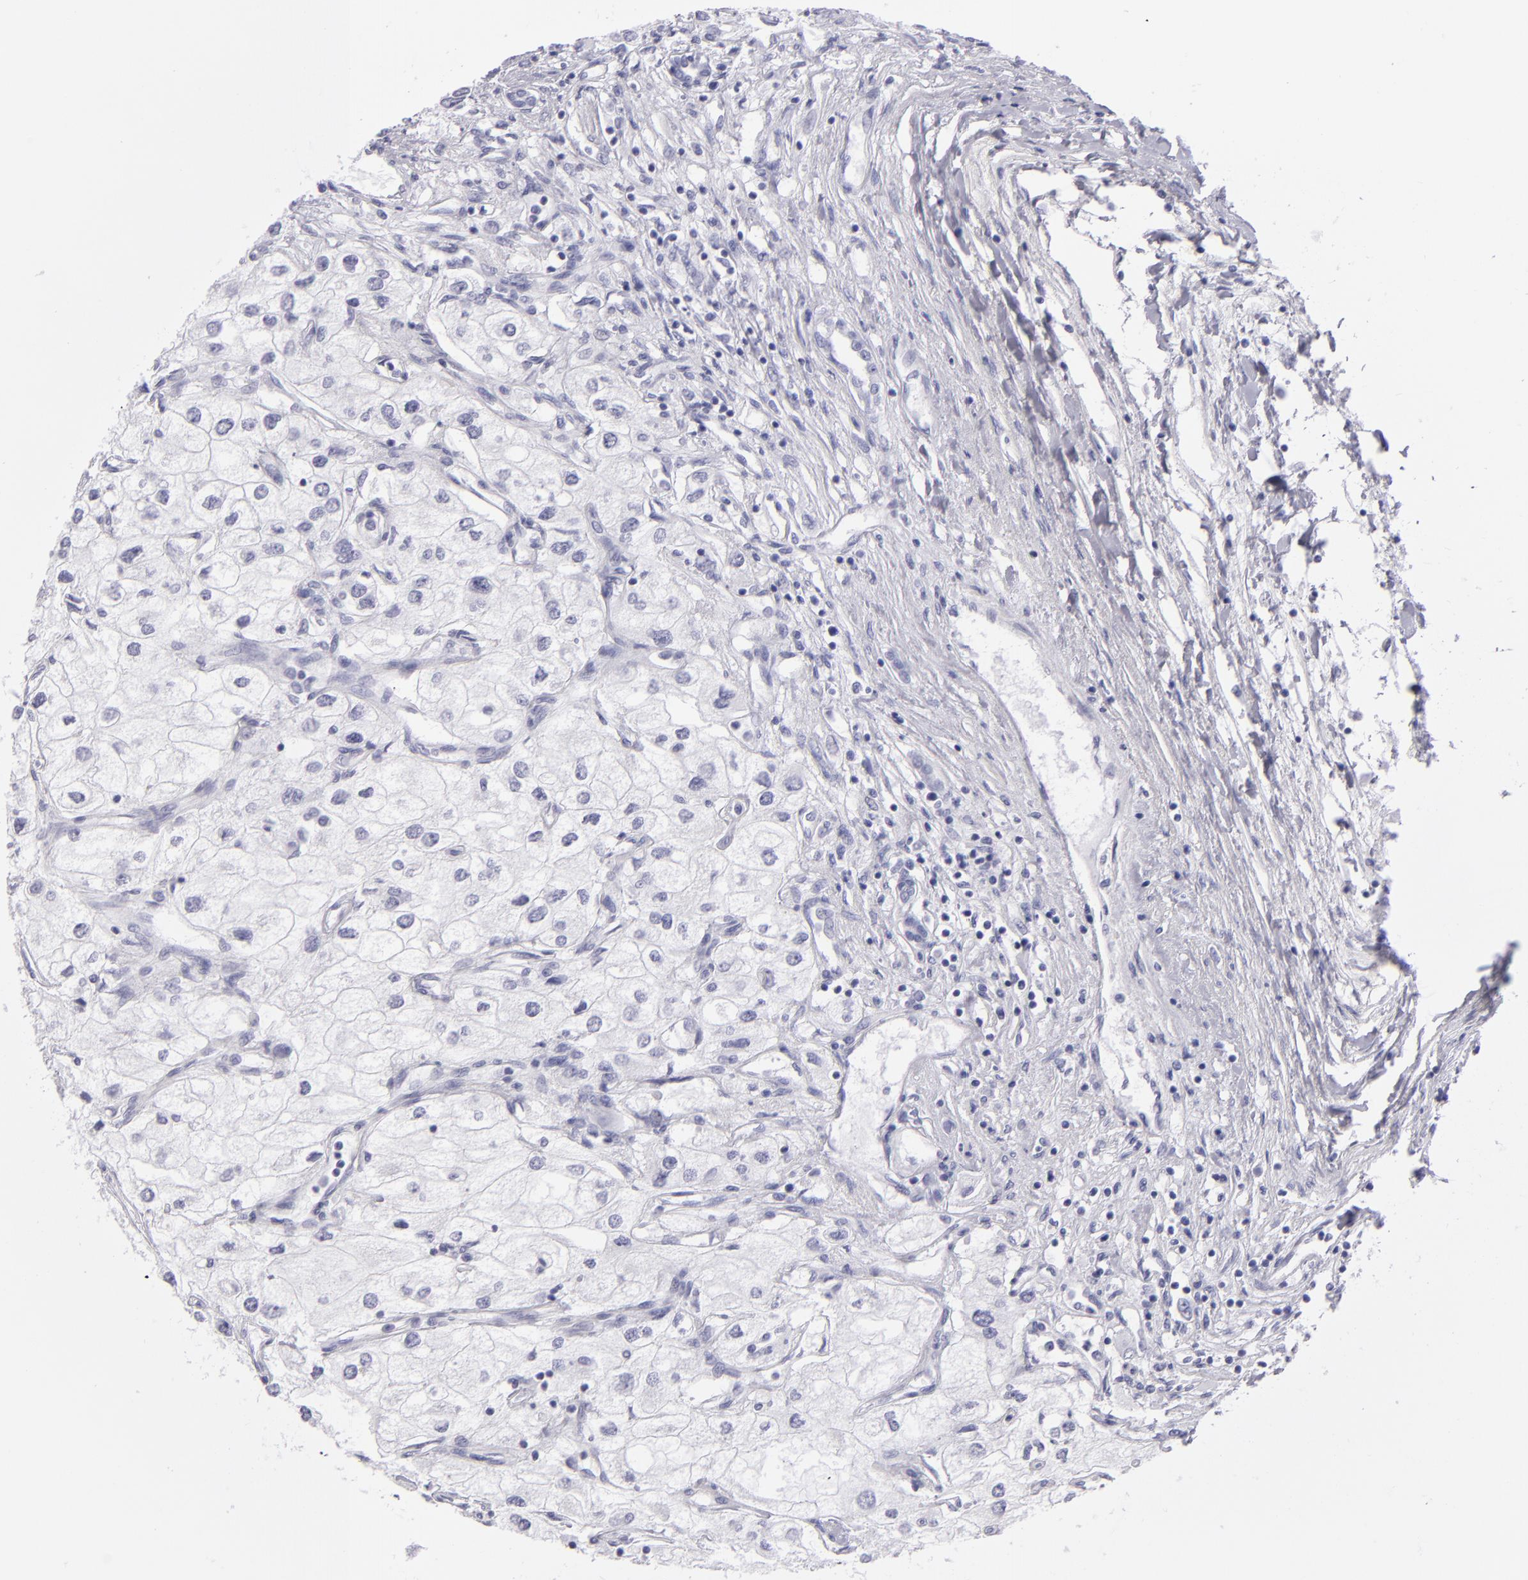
{"staining": {"intensity": "negative", "quantity": "none", "location": "none"}, "tissue": "renal cancer", "cell_type": "Tumor cells", "image_type": "cancer", "snomed": [{"axis": "morphology", "description": "Adenocarcinoma, NOS"}, {"axis": "topography", "description": "Kidney"}], "caption": "High power microscopy photomicrograph of an immunohistochemistry (IHC) micrograph of renal cancer, revealing no significant expression in tumor cells.", "gene": "PVALB", "patient": {"sex": "male", "age": 57}}